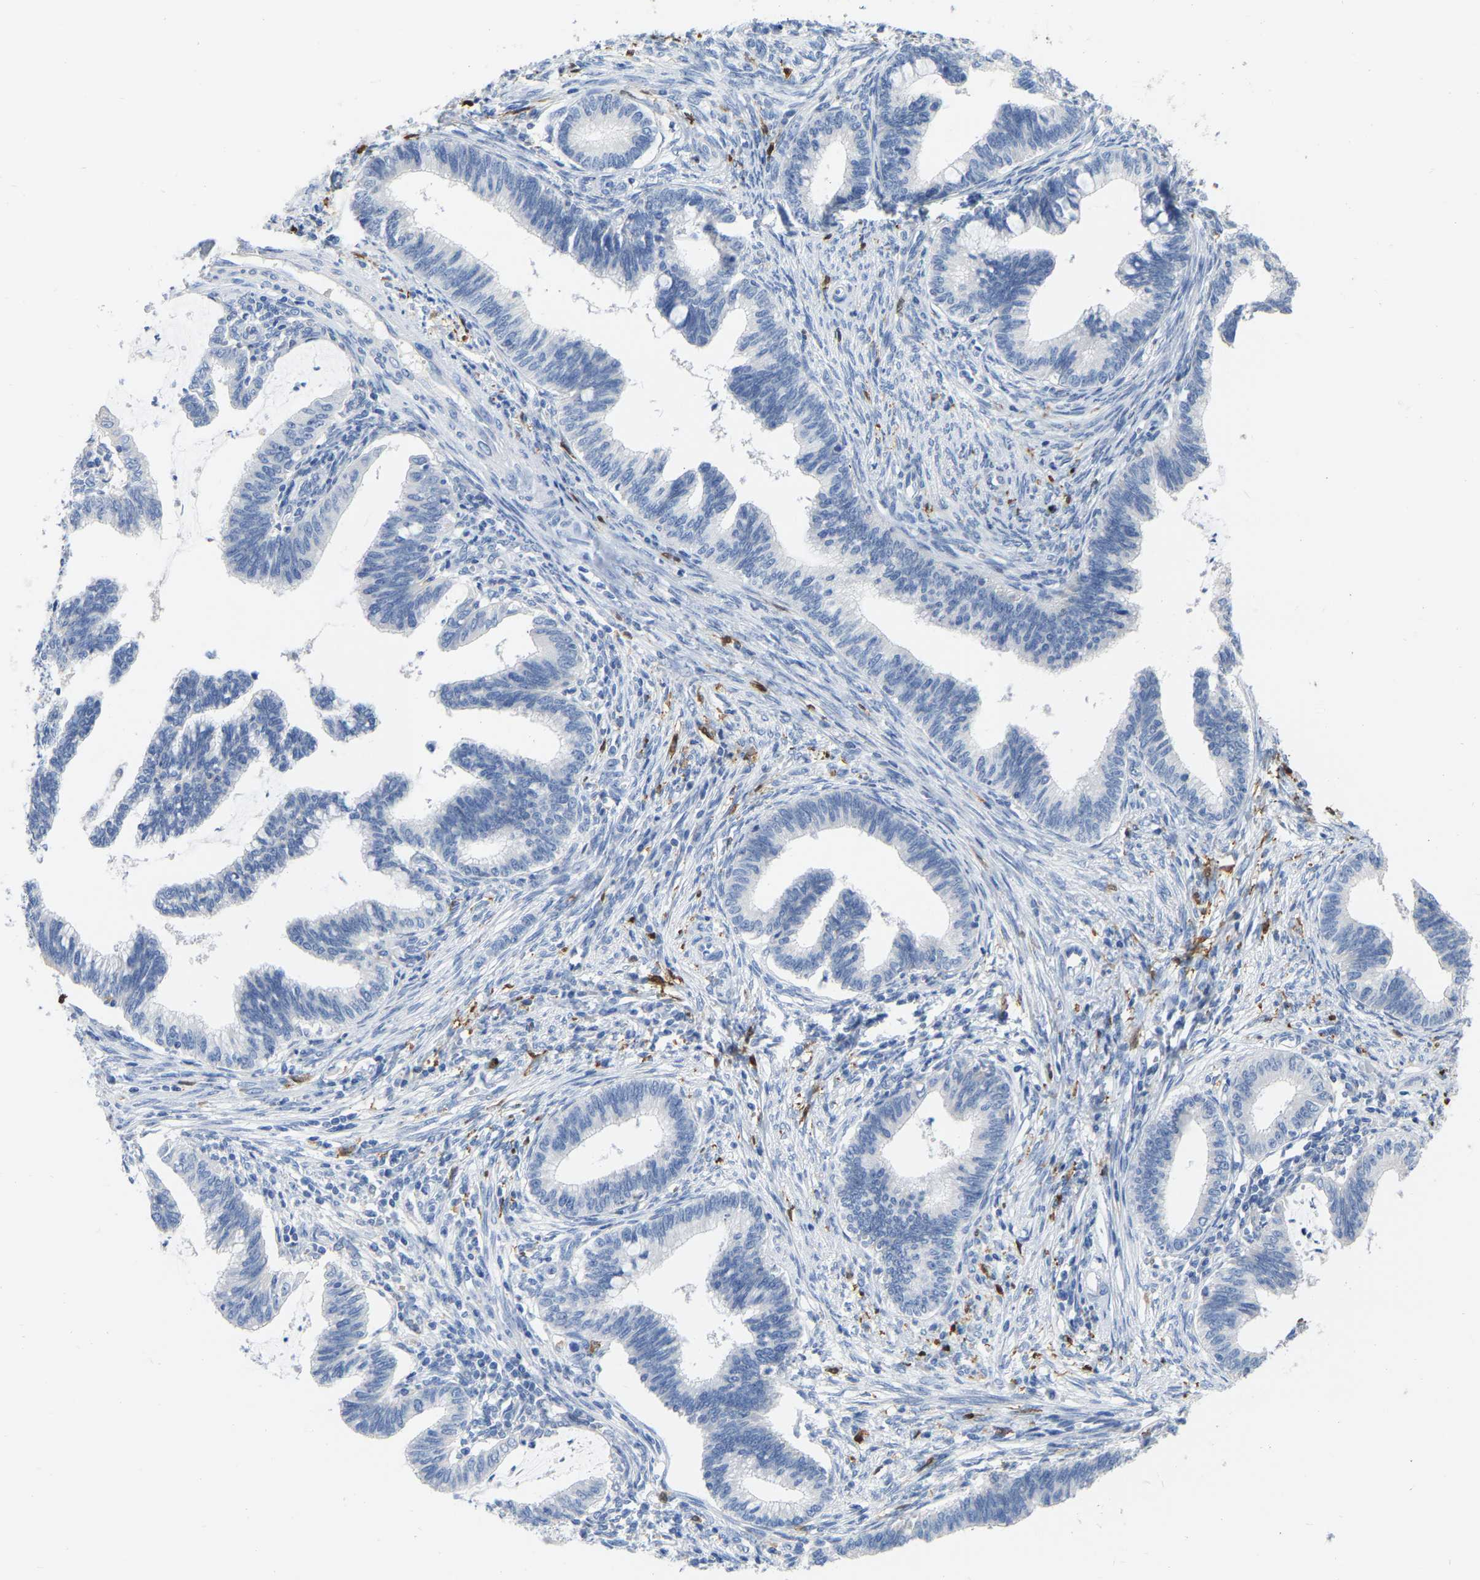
{"staining": {"intensity": "negative", "quantity": "none", "location": "none"}, "tissue": "cervical cancer", "cell_type": "Tumor cells", "image_type": "cancer", "snomed": [{"axis": "morphology", "description": "Adenocarcinoma, NOS"}, {"axis": "topography", "description": "Cervix"}], "caption": "Immunohistochemistry image of human adenocarcinoma (cervical) stained for a protein (brown), which exhibits no positivity in tumor cells.", "gene": "ULBP2", "patient": {"sex": "female", "age": 36}}